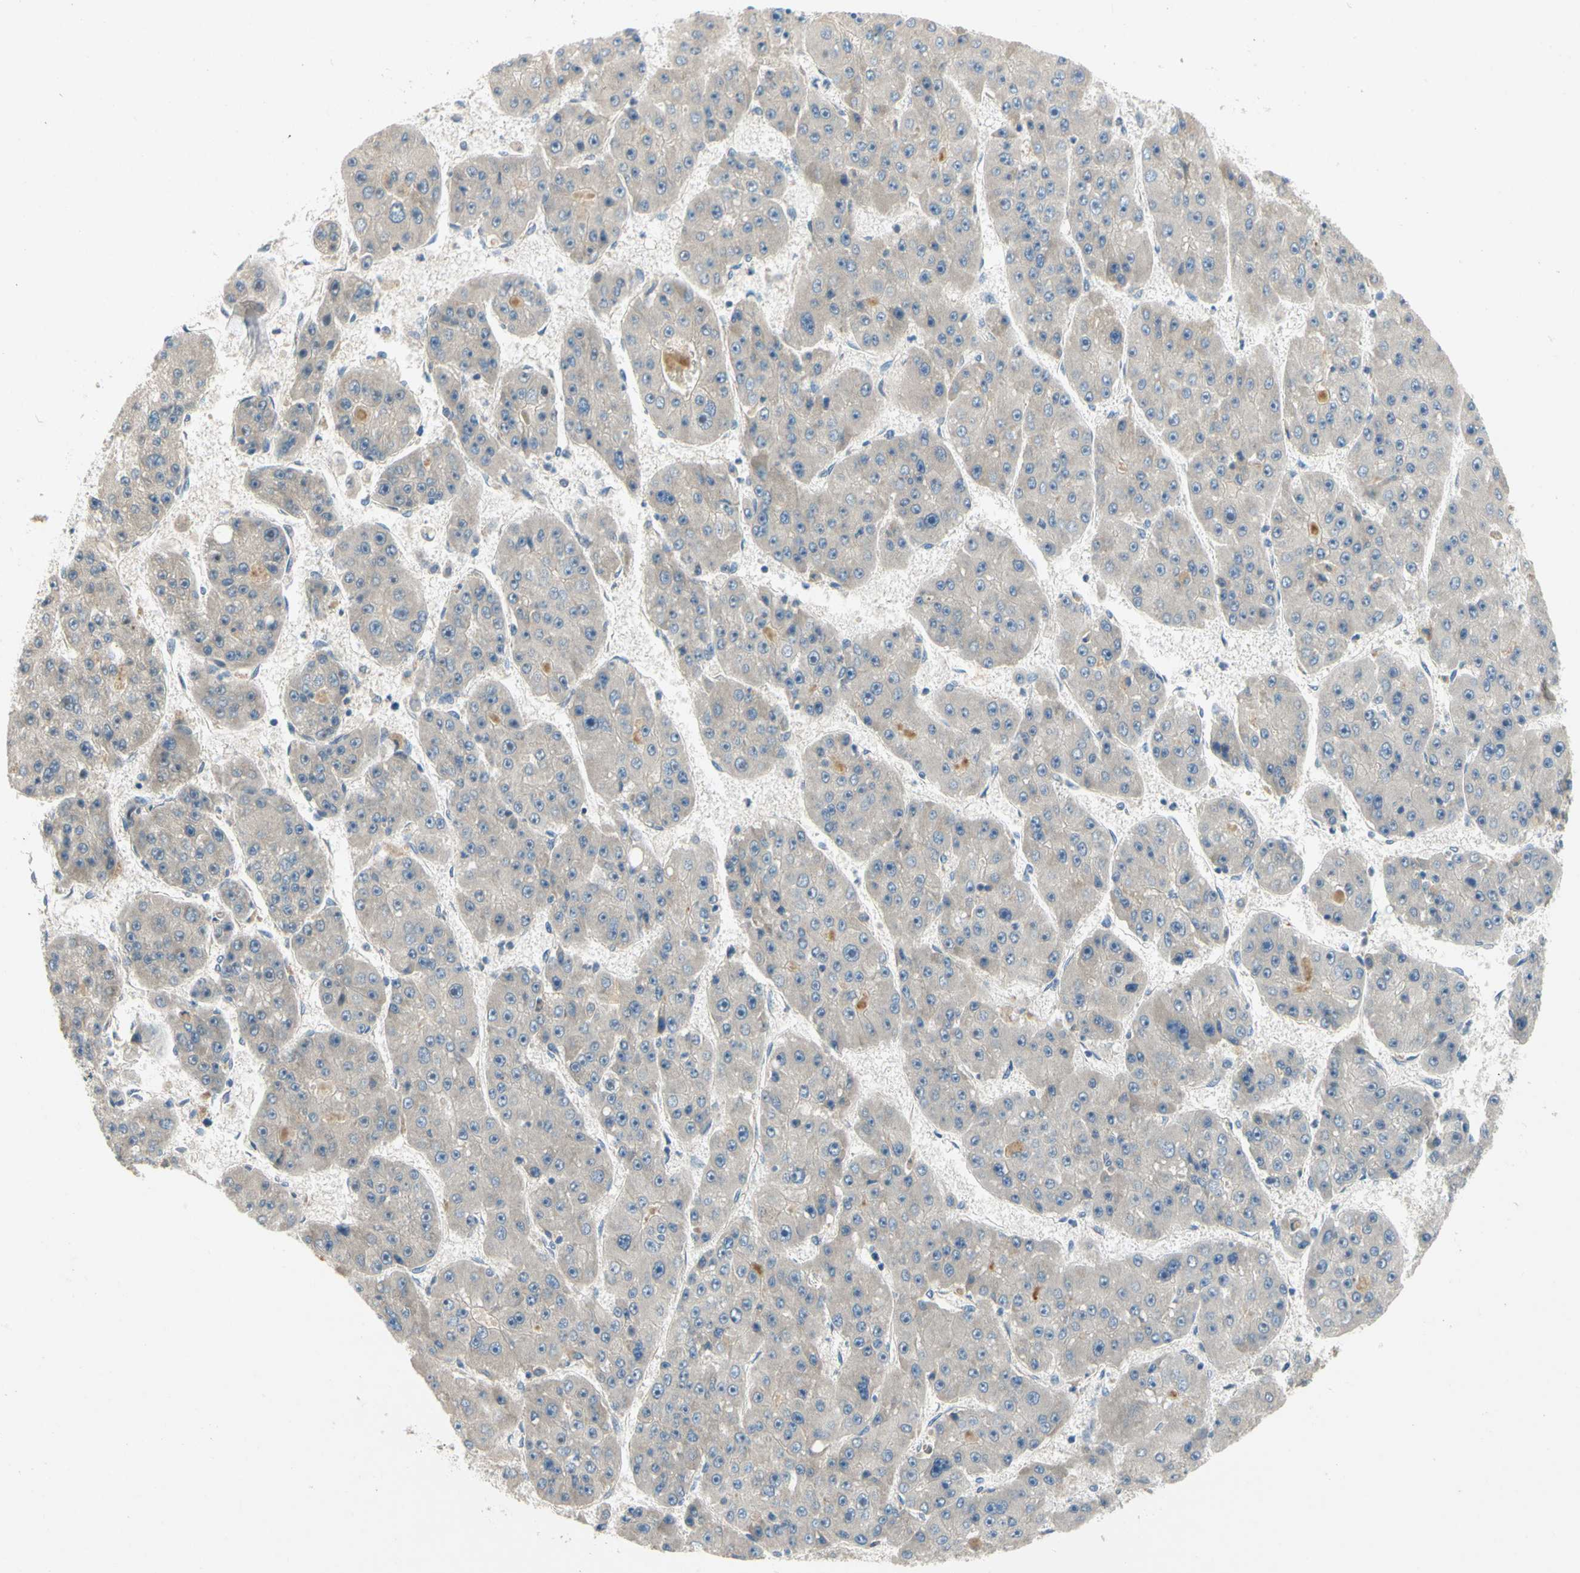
{"staining": {"intensity": "negative", "quantity": "none", "location": "none"}, "tissue": "liver cancer", "cell_type": "Tumor cells", "image_type": "cancer", "snomed": [{"axis": "morphology", "description": "Carcinoma, Hepatocellular, NOS"}, {"axis": "topography", "description": "Liver"}], "caption": "Immunohistochemical staining of hepatocellular carcinoma (liver) demonstrates no significant staining in tumor cells.", "gene": "KLHDC8B", "patient": {"sex": "female", "age": 61}}